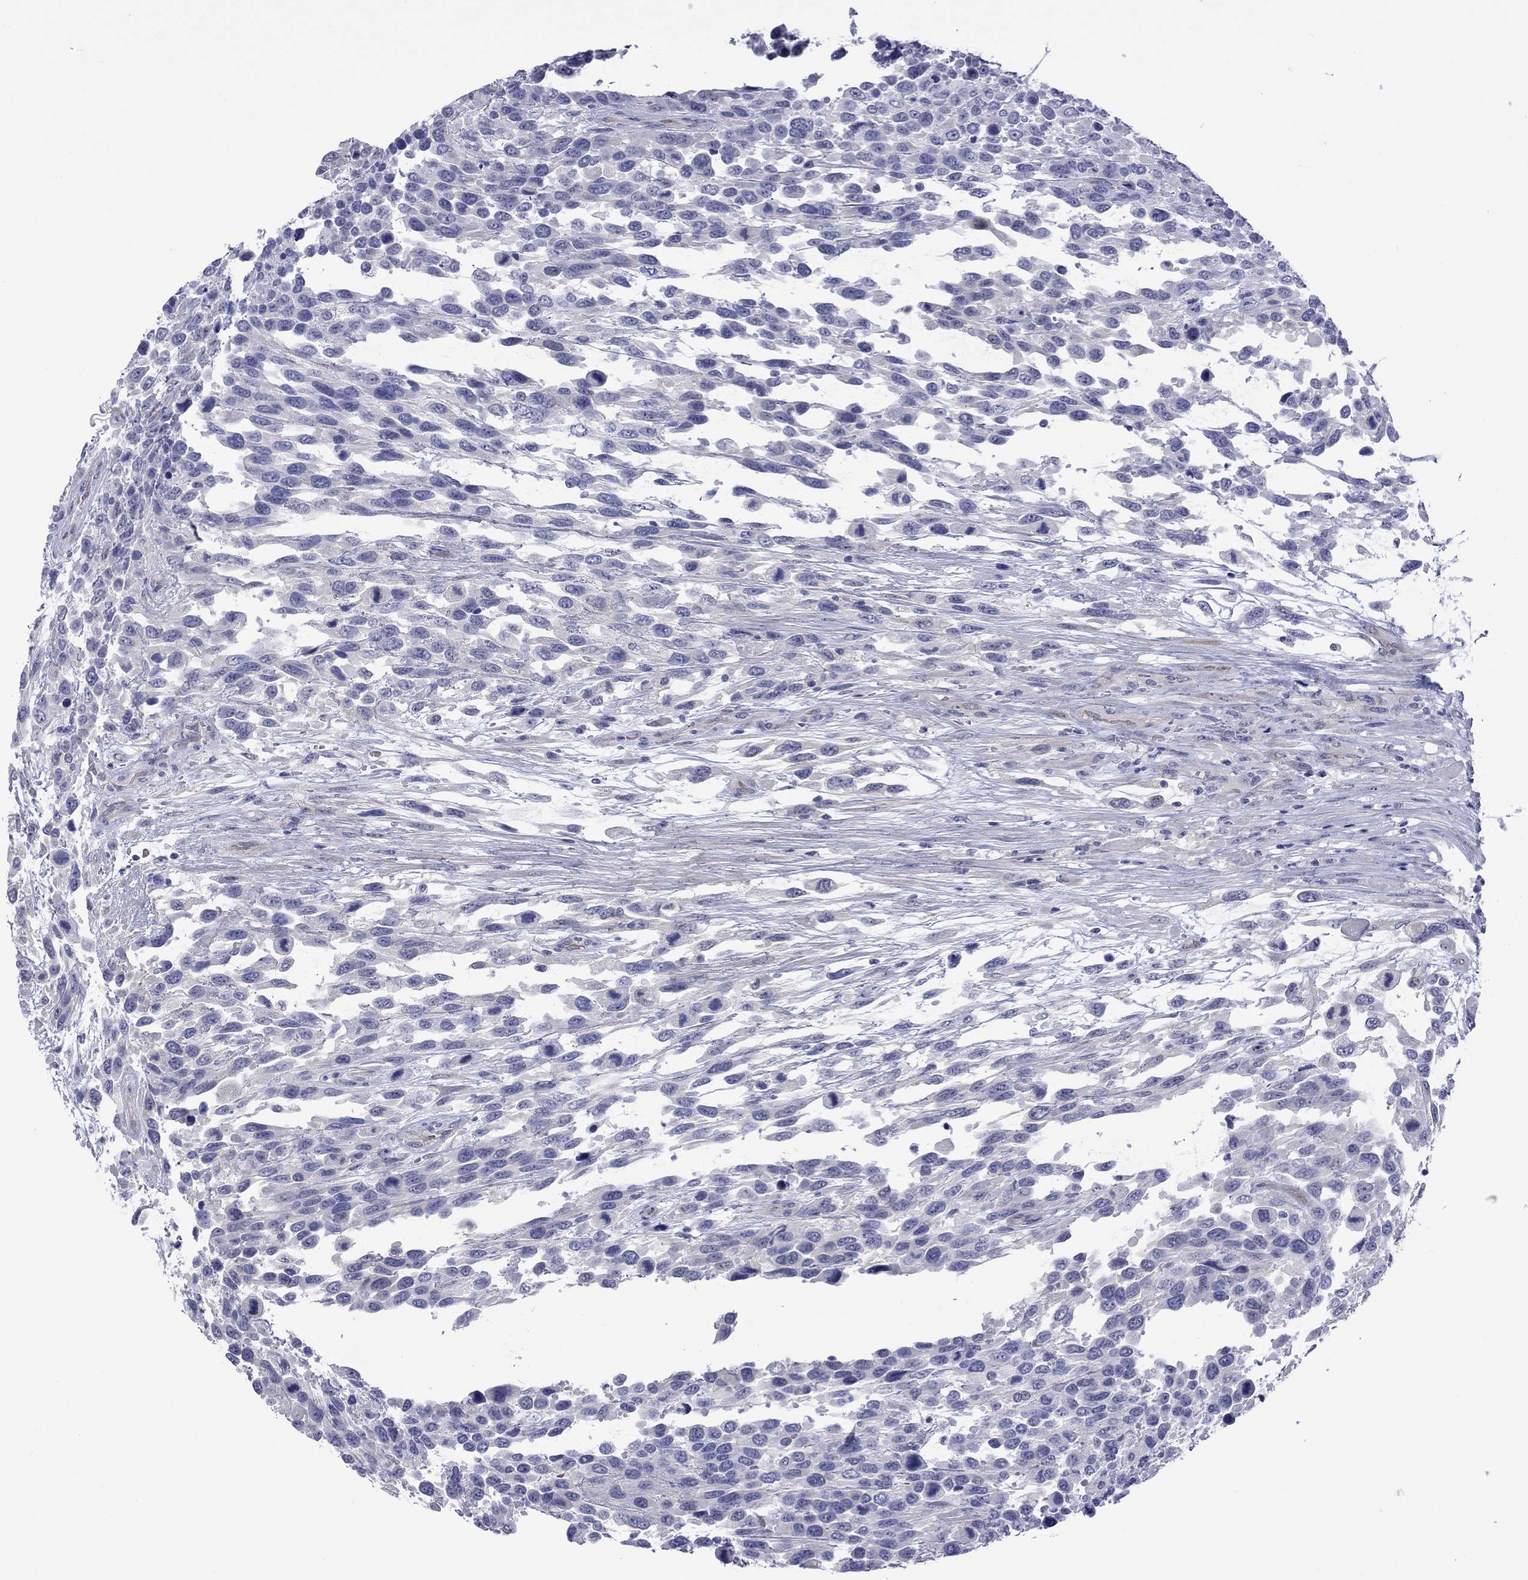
{"staining": {"intensity": "negative", "quantity": "none", "location": "none"}, "tissue": "urothelial cancer", "cell_type": "Tumor cells", "image_type": "cancer", "snomed": [{"axis": "morphology", "description": "Urothelial carcinoma, High grade"}, {"axis": "topography", "description": "Urinary bladder"}], "caption": "Tumor cells show no significant positivity in urothelial cancer. (Immunohistochemistry, brightfield microscopy, high magnification).", "gene": "CTNNBIP1", "patient": {"sex": "female", "age": 70}}